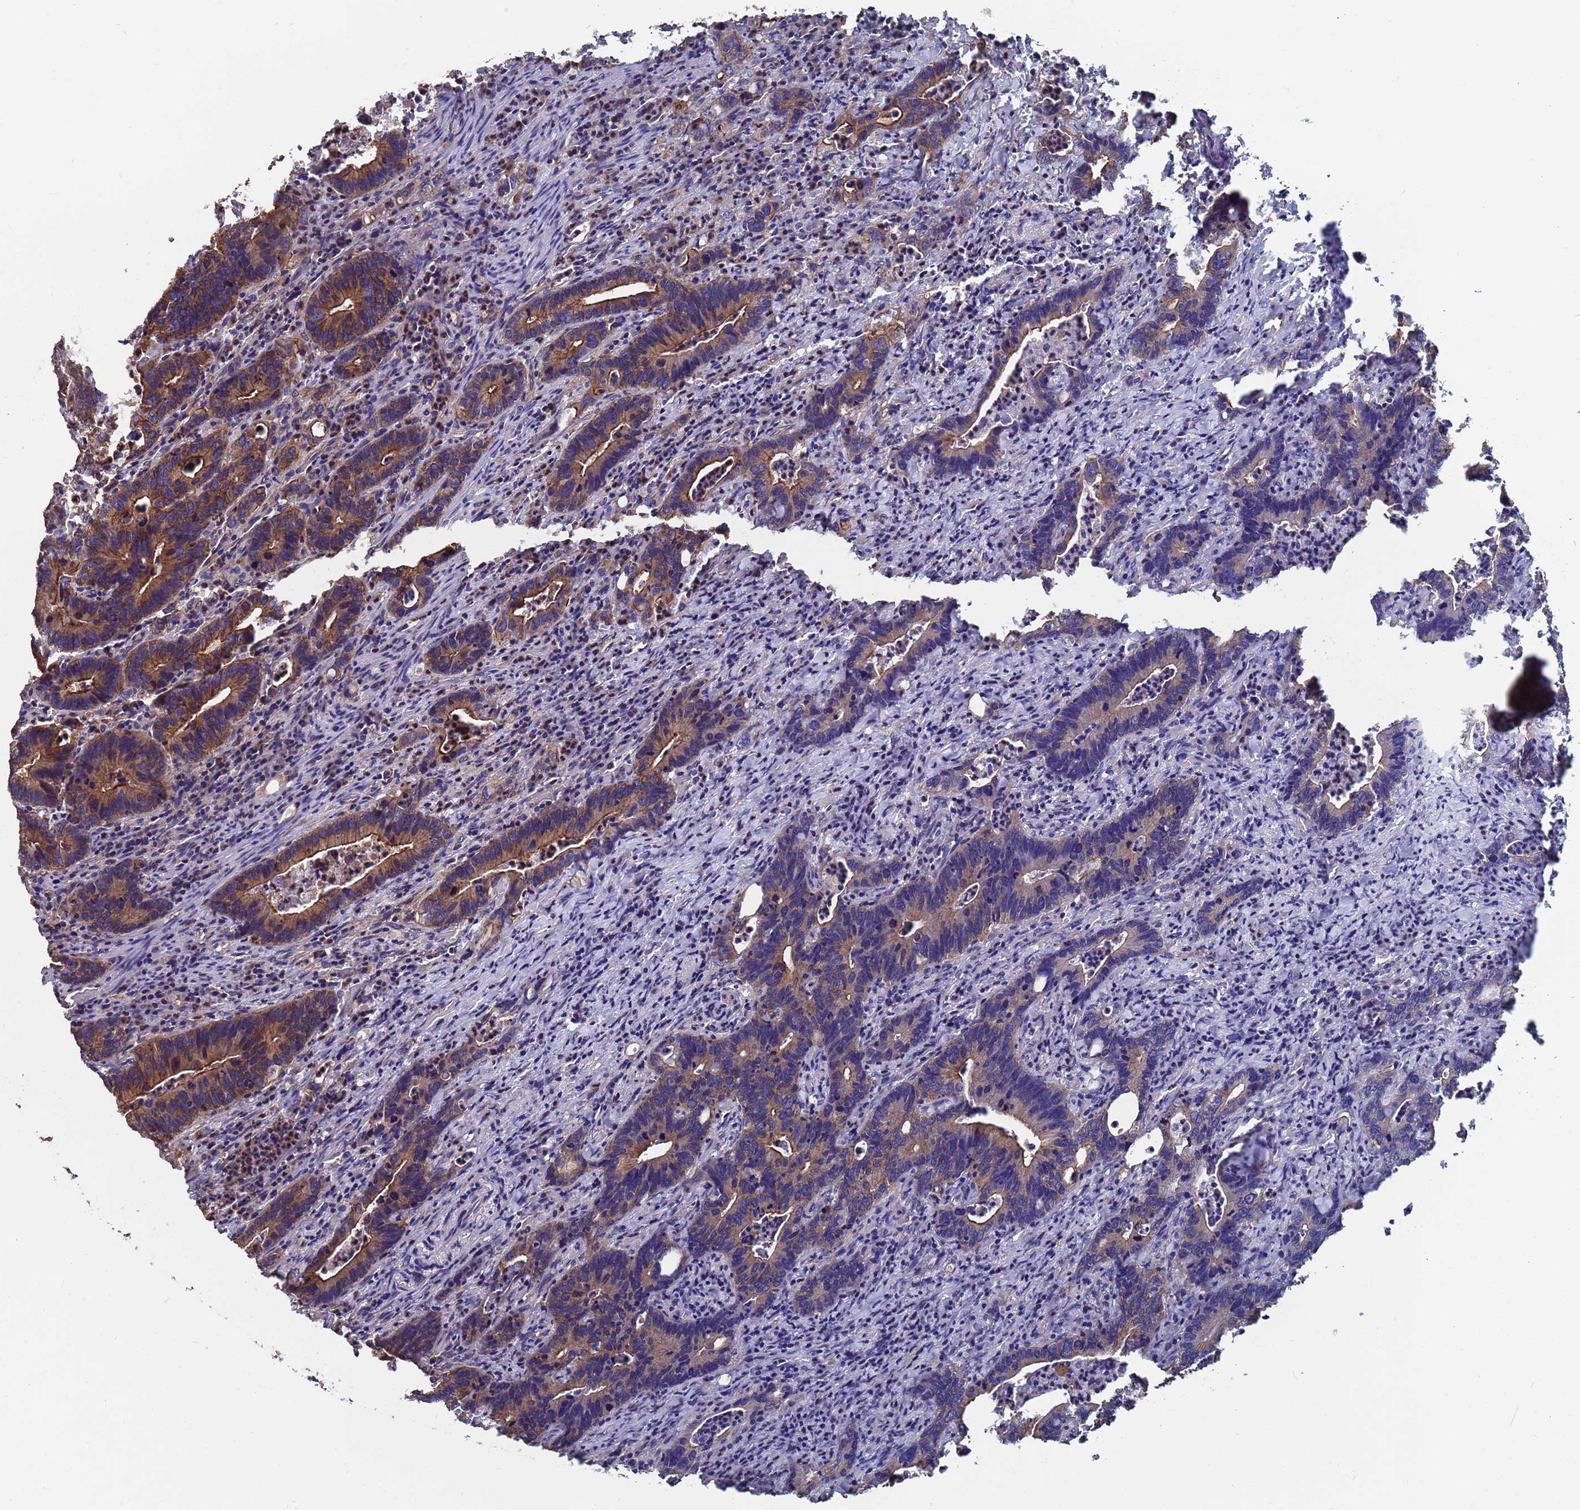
{"staining": {"intensity": "moderate", "quantity": "25%-75%", "location": "cytoplasmic/membranous"}, "tissue": "colorectal cancer", "cell_type": "Tumor cells", "image_type": "cancer", "snomed": [{"axis": "morphology", "description": "Adenocarcinoma, NOS"}, {"axis": "topography", "description": "Colon"}], "caption": "Moderate cytoplasmic/membranous positivity is identified in about 25%-75% of tumor cells in colorectal adenocarcinoma.", "gene": "NDUFAF6", "patient": {"sex": "female", "age": 75}}